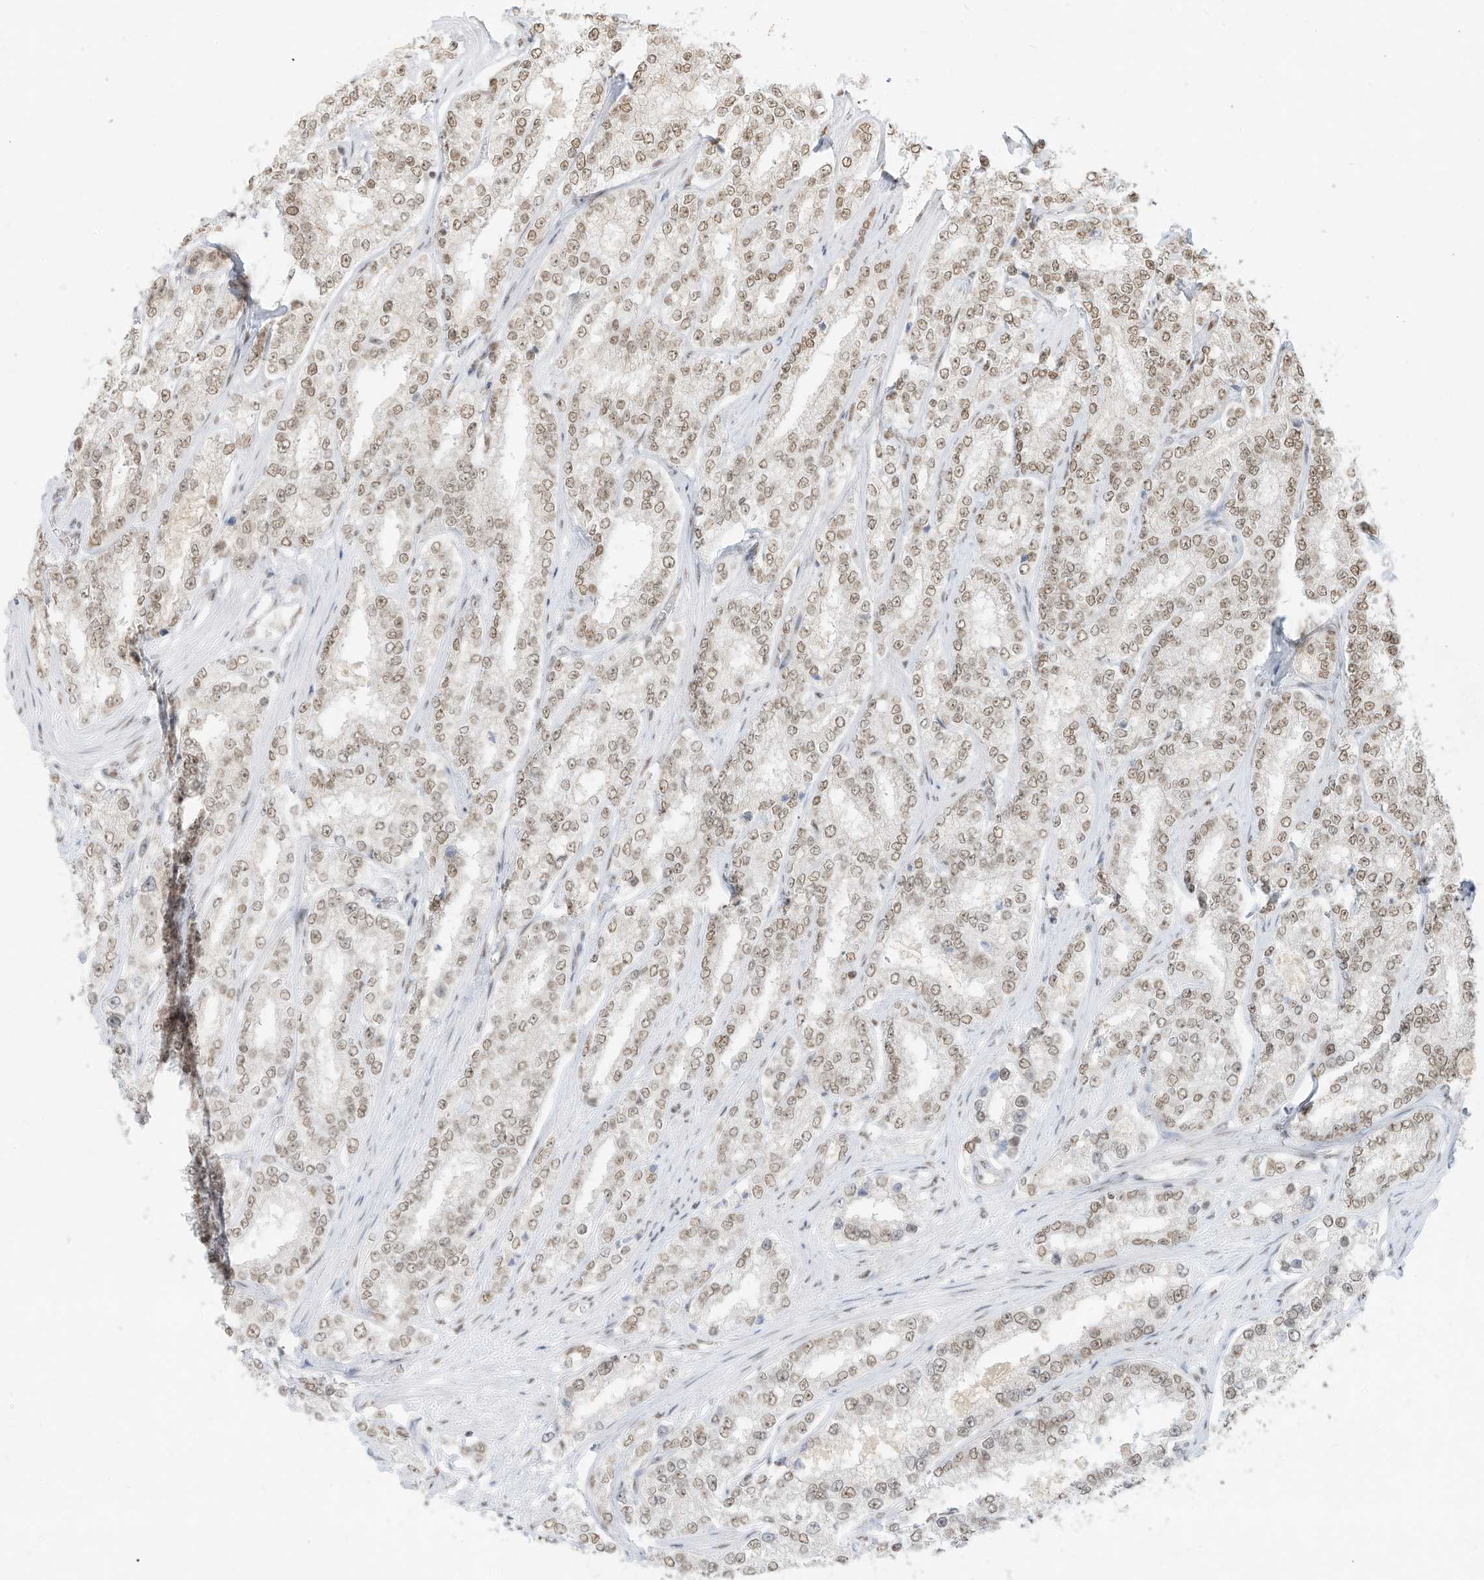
{"staining": {"intensity": "weak", "quantity": ">75%", "location": "nuclear"}, "tissue": "prostate cancer", "cell_type": "Tumor cells", "image_type": "cancer", "snomed": [{"axis": "morphology", "description": "Normal tissue, NOS"}, {"axis": "morphology", "description": "Adenocarcinoma, High grade"}, {"axis": "topography", "description": "Prostate"}], "caption": "There is low levels of weak nuclear staining in tumor cells of high-grade adenocarcinoma (prostate), as demonstrated by immunohistochemical staining (brown color).", "gene": "NHSL1", "patient": {"sex": "male", "age": 83}}